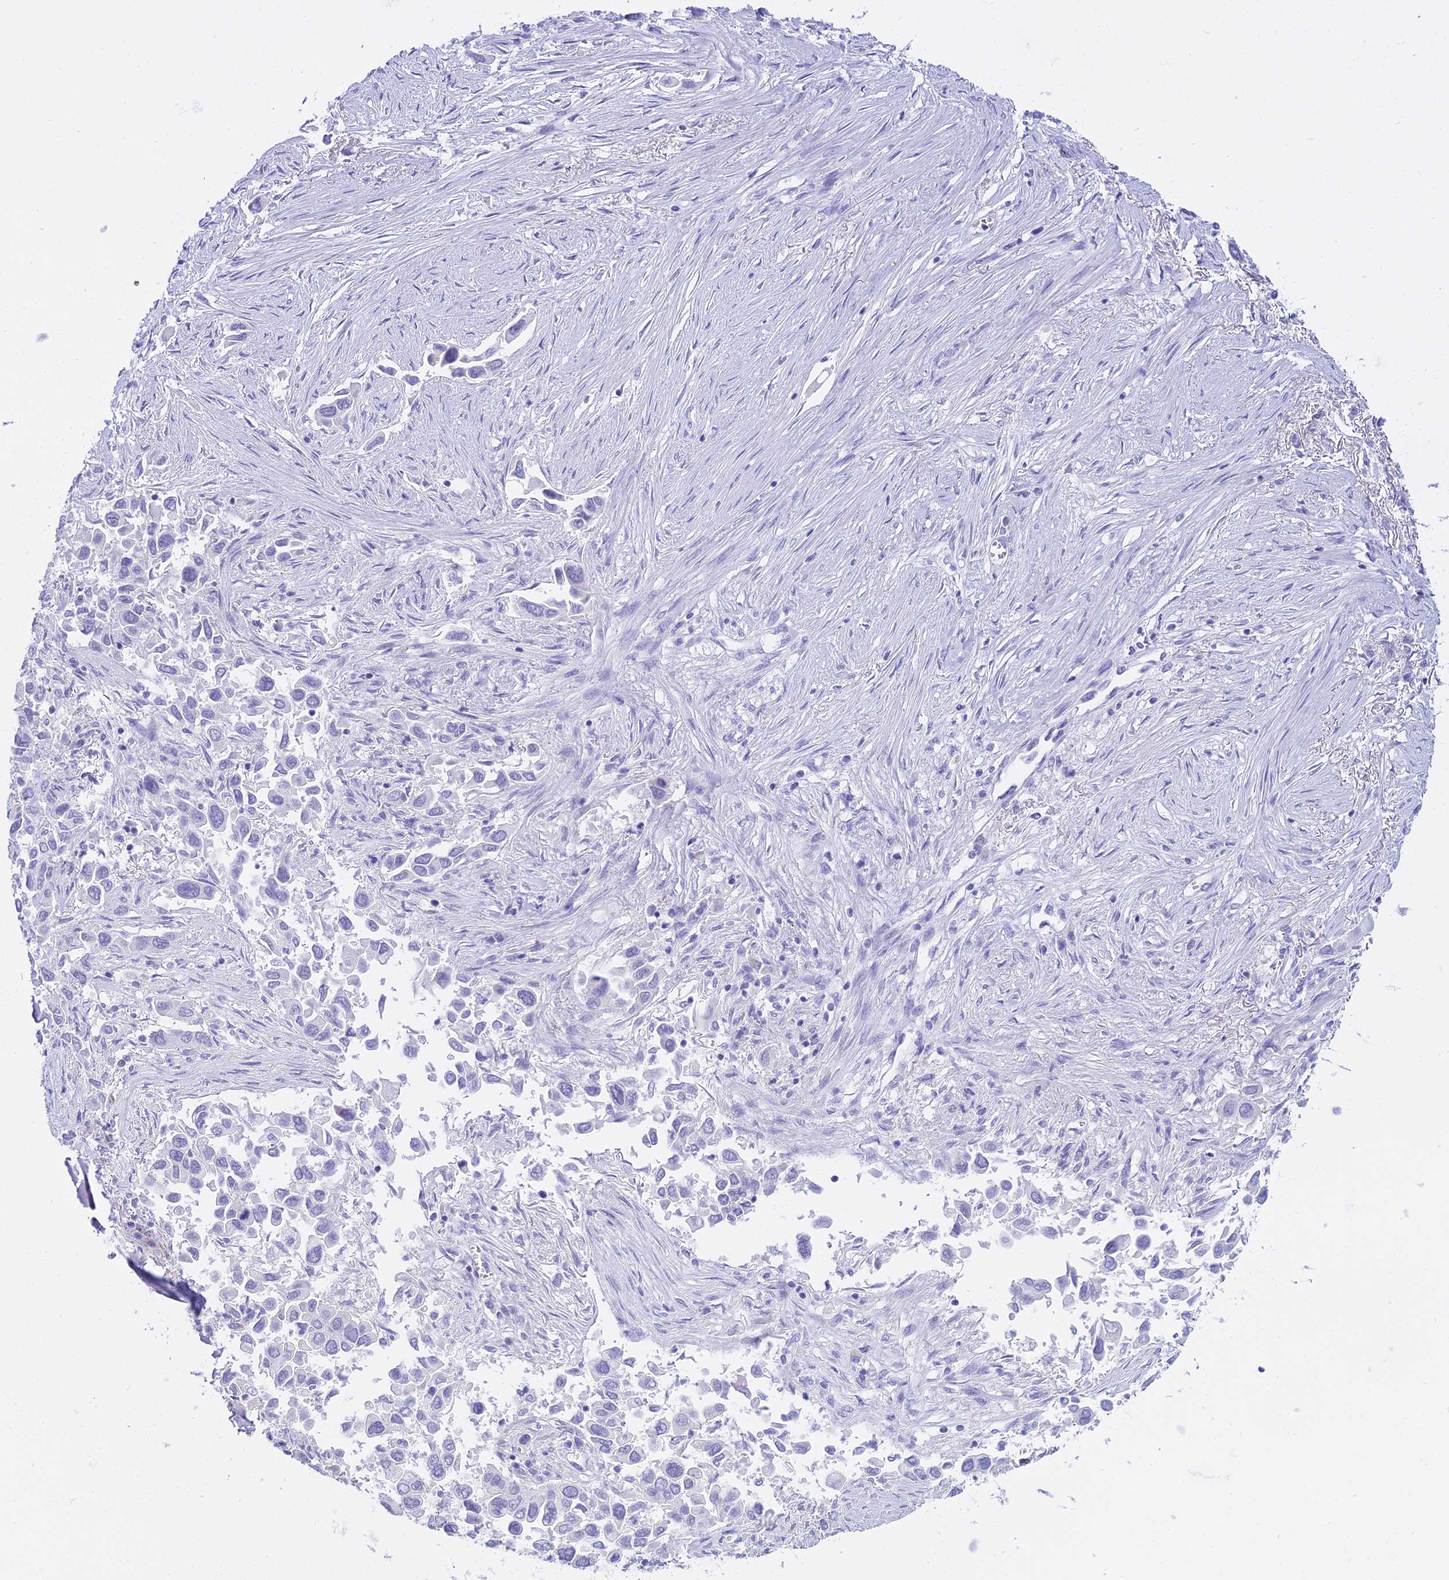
{"staining": {"intensity": "negative", "quantity": "none", "location": "none"}, "tissue": "lung cancer", "cell_type": "Tumor cells", "image_type": "cancer", "snomed": [{"axis": "morphology", "description": "Adenocarcinoma, NOS"}, {"axis": "topography", "description": "Lung"}], "caption": "An IHC image of lung cancer (adenocarcinoma) is shown. There is no staining in tumor cells of lung cancer (adenocarcinoma).", "gene": "CGB2", "patient": {"sex": "female", "age": 76}}